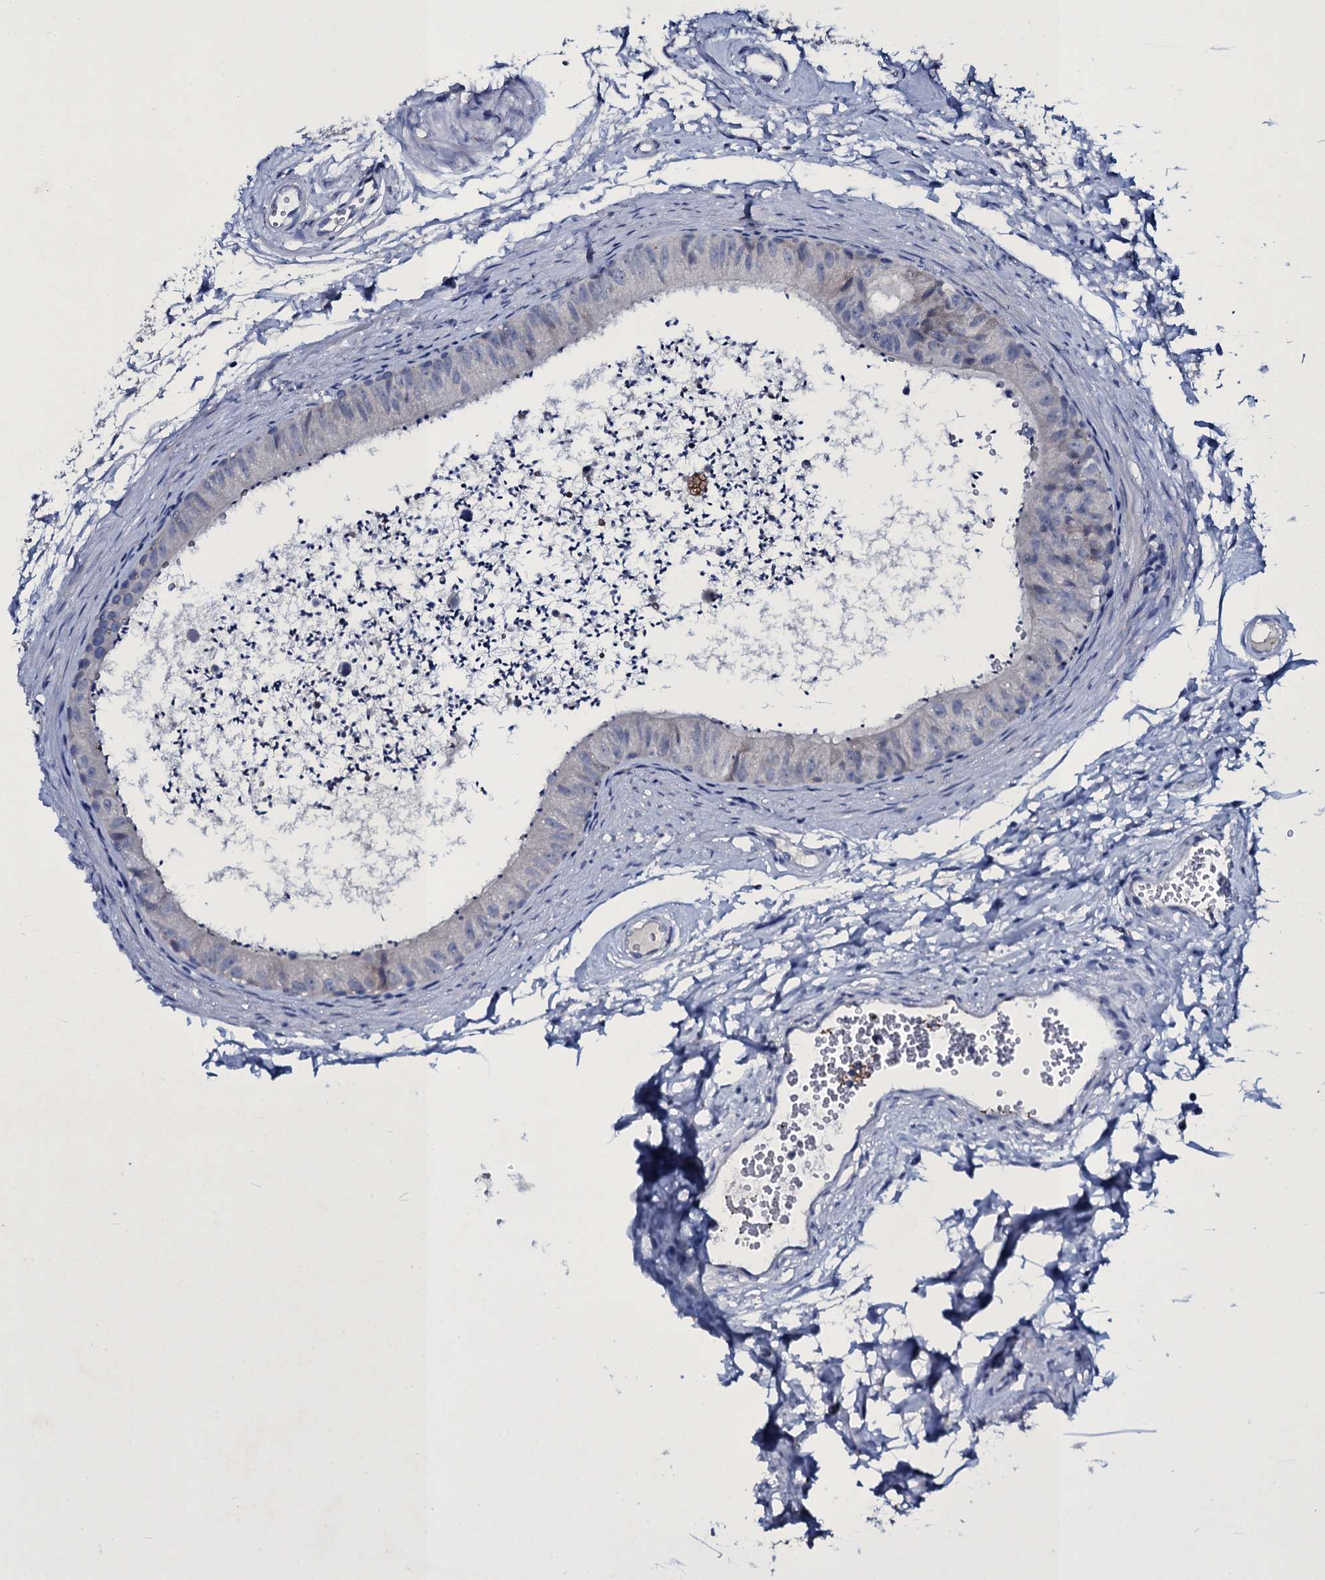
{"staining": {"intensity": "weak", "quantity": "<25%", "location": "cytoplasmic/membranous"}, "tissue": "epididymis", "cell_type": "Glandular cells", "image_type": "normal", "snomed": [{"axis": "morphology", "description": "Normal tissue, NOS"}, {"axis": "topography", "description": "Epididymis"}], "caption": "The immunohistochemistry image has no significant positivity in glandular cells of epididymis.", "gene": "TPGS2", "patient": {"sex": "male", "age": 56}}